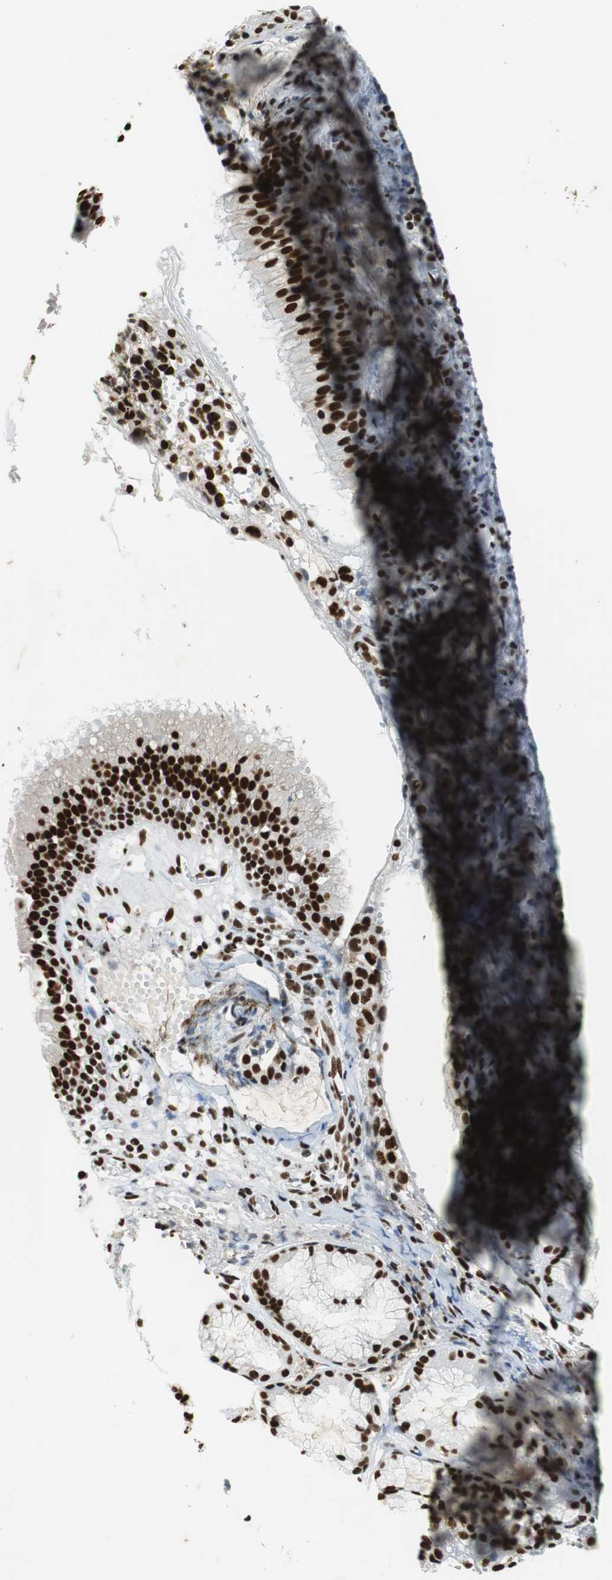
{"staining": {"intensity": "strong", "quantity": ">75%", "location": "nuclear"}, "tissue": "nasopharynx", "cell_type": "Respiratory epithelial cells", "image_type": "normal", "snomed": [{"axis": "morphology", "description": "Normal tissue, NOS"}, {"axis": "morphology", "description": "Inflammation, NOS"}, {"axis": "topography", "description": "Nasopharynx"}], "caption": "An IHC photomicrograph of benign tissue is shown. Protein staining in brown highlights strong nuclear positivity in nasopharynx within respiratory epithelial cells.", "gene": "PRKDC", "patient": {"sex": "female", "age": 55}}